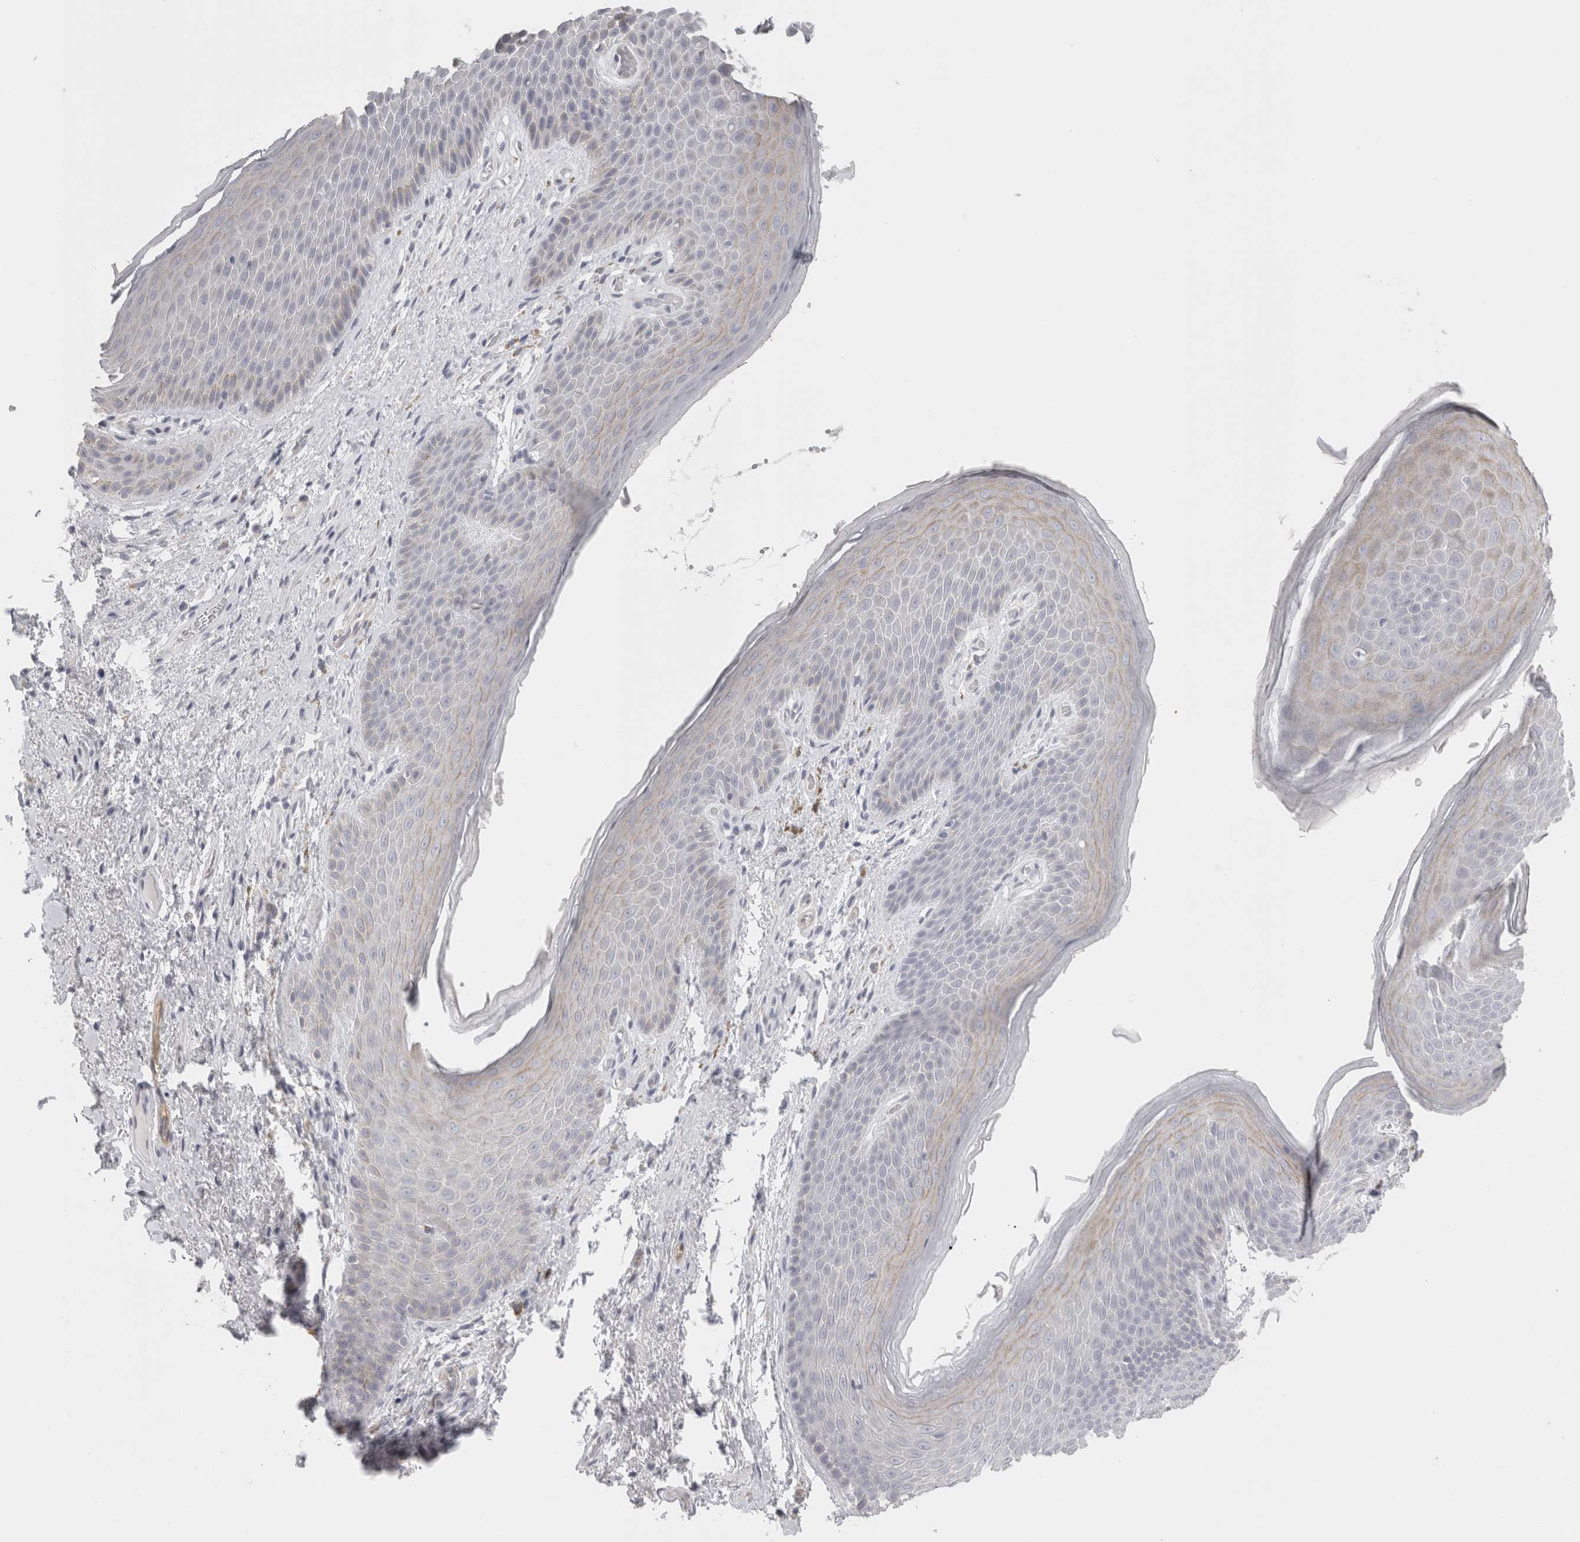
{"staining": {"intensity": "weak", "quantity": "<25%", "location": "cytoplasmic/membranous"}, "tissue": "skin", "cell_type": "Epidermal cells", "image_type": "normal", "snomed": [{"axis": "morphology", "description": "Normal tissue, NOS"}, {"axis": "topography", "description": "Anal"}], "caption": "Protein analysis of benign skin exhibits no significant staining in epidermal cells.", "gene": "FBLIM1", "patient": {"sex": "male", "age": 74}}